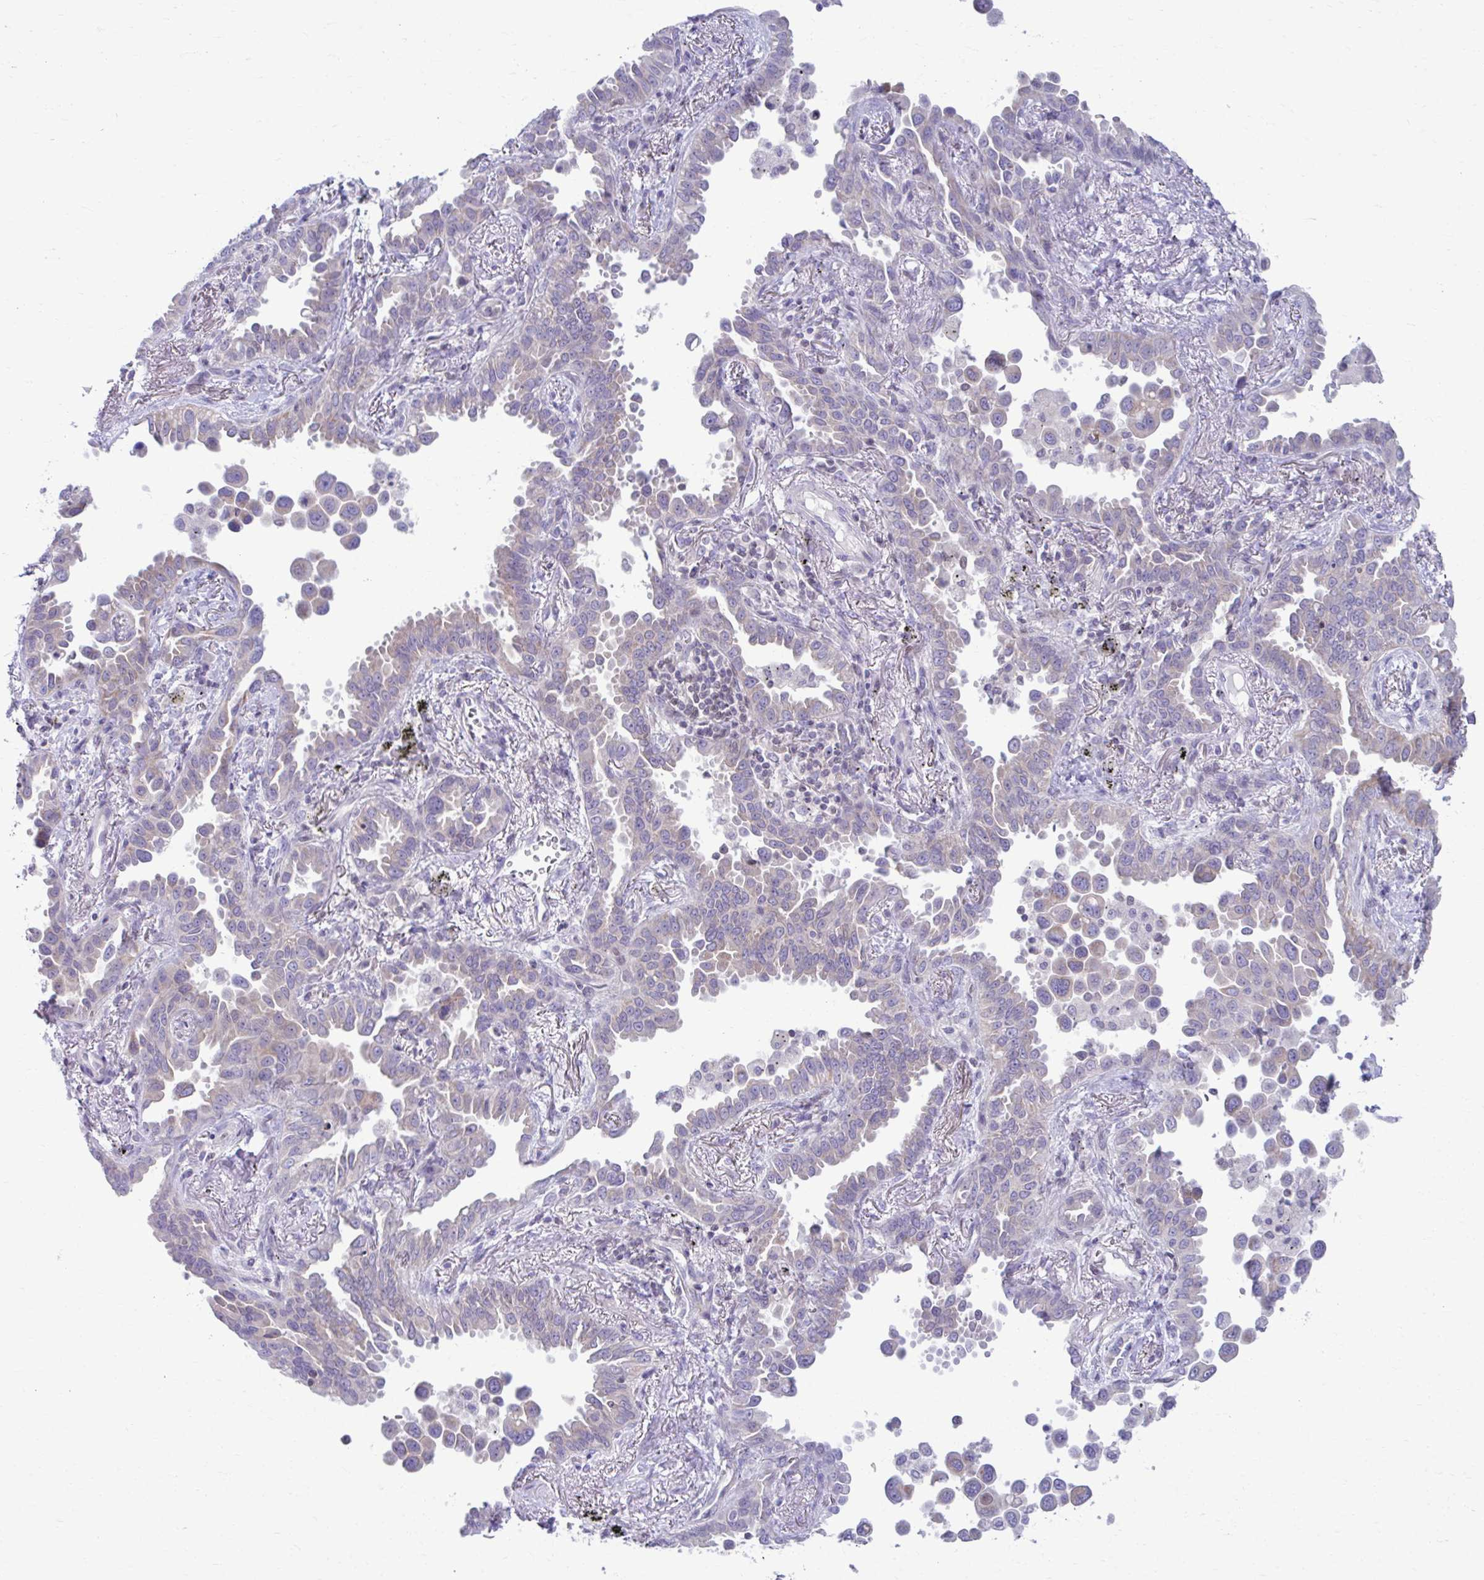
{"staining": {"intensity": "weak", "quantity": "25%-75%", "location": "cytoplasmic/membranous"}, "tissue": "lung cancer", "cell_type": "Tumor cells", "image_type": "cancer", "snomed": [{"axis": "morphology", "description": "Adenocarcinoma, NOS"}, {"axis": "topography", "description": "Lung"}], "caption": "Lung cancer (adenocarcinoma) was stained to show a protein in brown. There is low levels of weak cytoplasmic/membranous expression in about 25%-75% of tumor cells.", "gene": "OR7A5", "patient": {"sex": "male", "age": 67}}